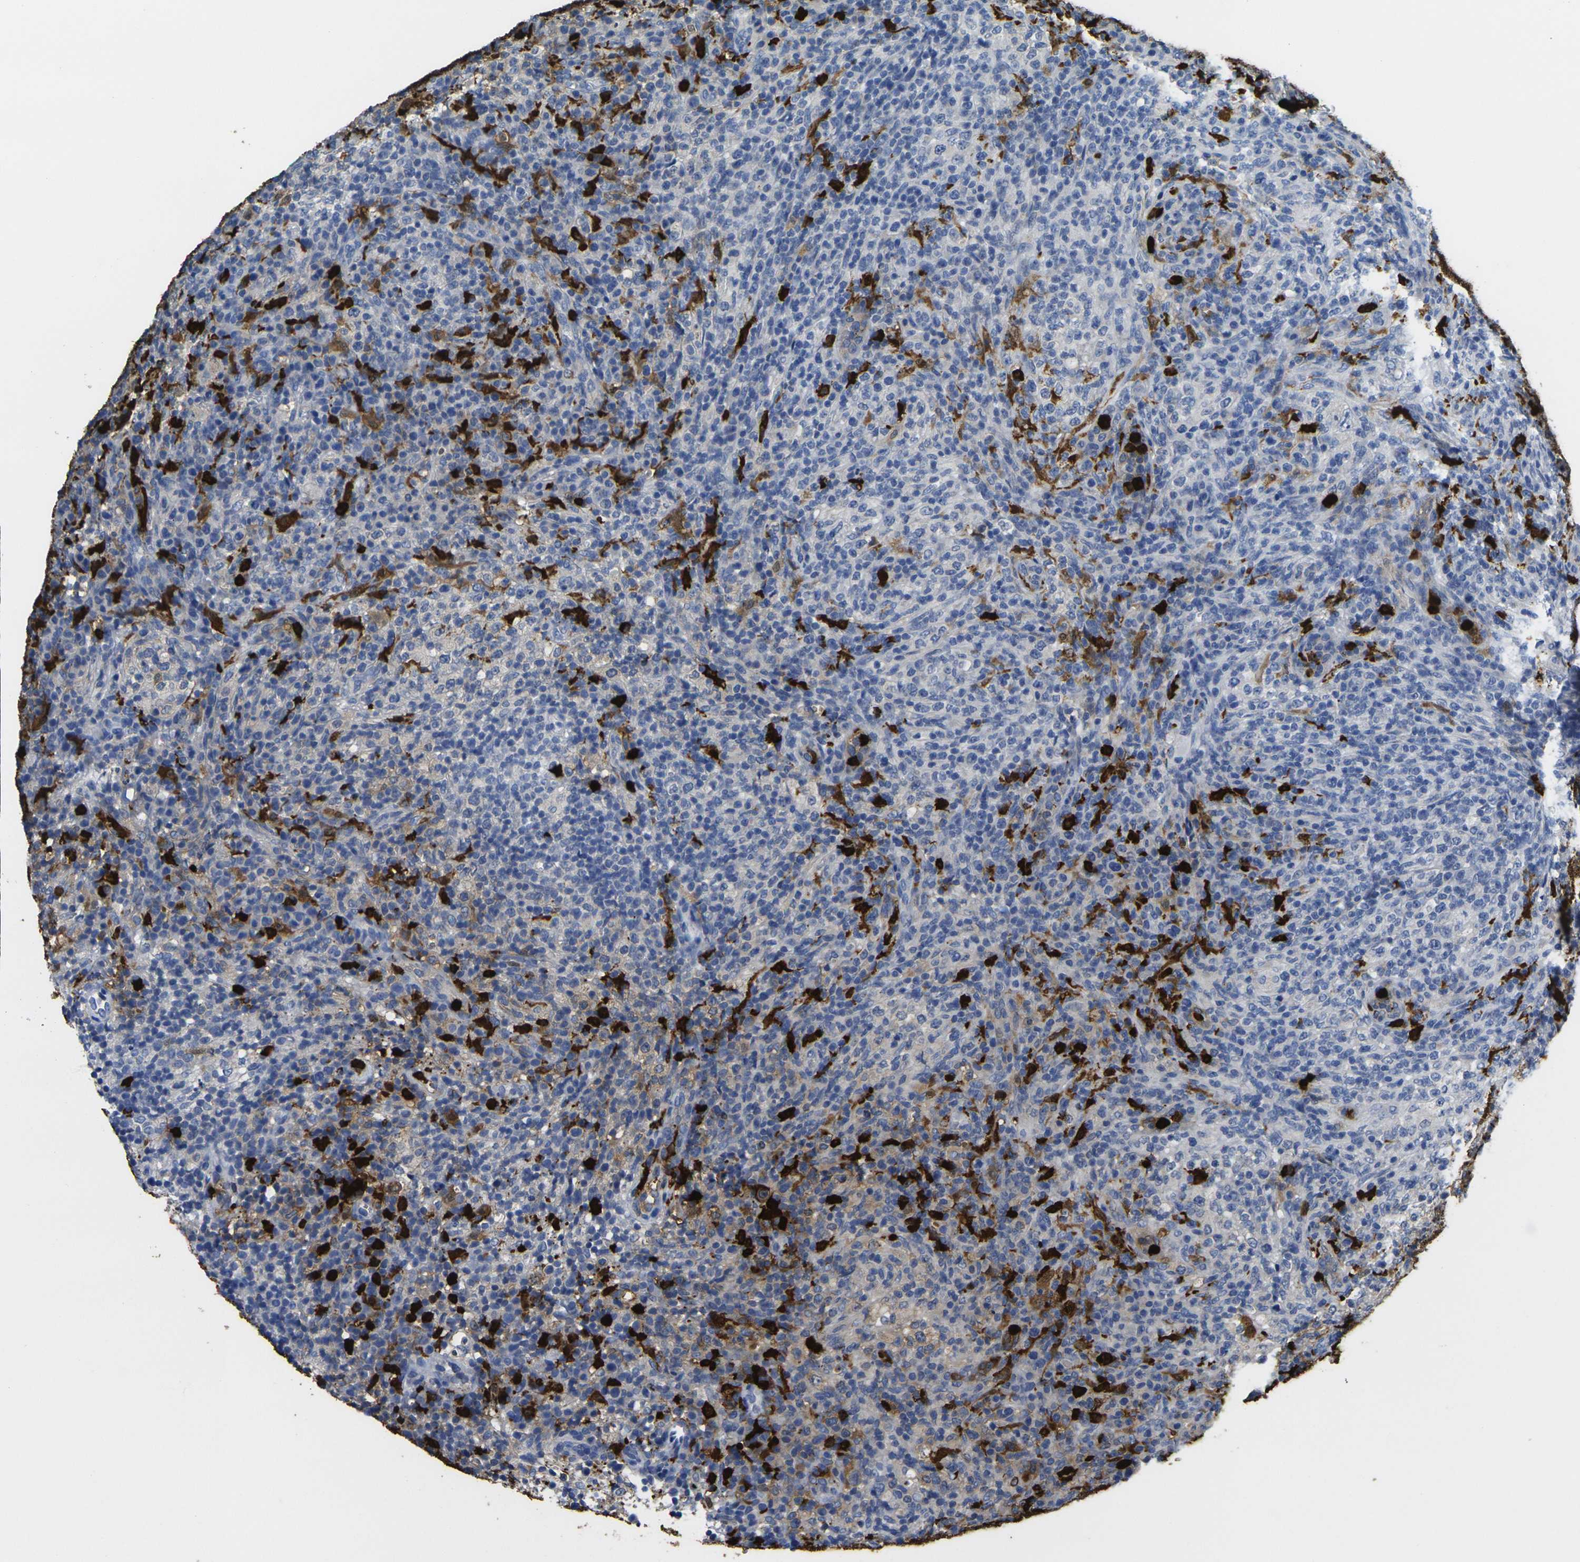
{"staining": {"intensity": "moderate", "quantity": "<25%", "location": "cytoplasmic/membranous"}, "tissue": "lymphoma", "cell_type": "Tumor cells", "image_type": "cancer", "snomed": [{"axis": "morphology", "description": "Malignant lymphoma, non-Hodgkin's type, High grade"}, {"axis": "topography", "description": "Lymph node"}], "caption": "Protein staining by immunohistochemistry displays moderate cytoplasmic/membranous positivity in approximately <25% of tumor cells in lymphoma. The protein of interest is shown in brown color, while the nuclei are stained blue.", "gene": "S100A9", "patient": {"sex": "female", "age": 76}}